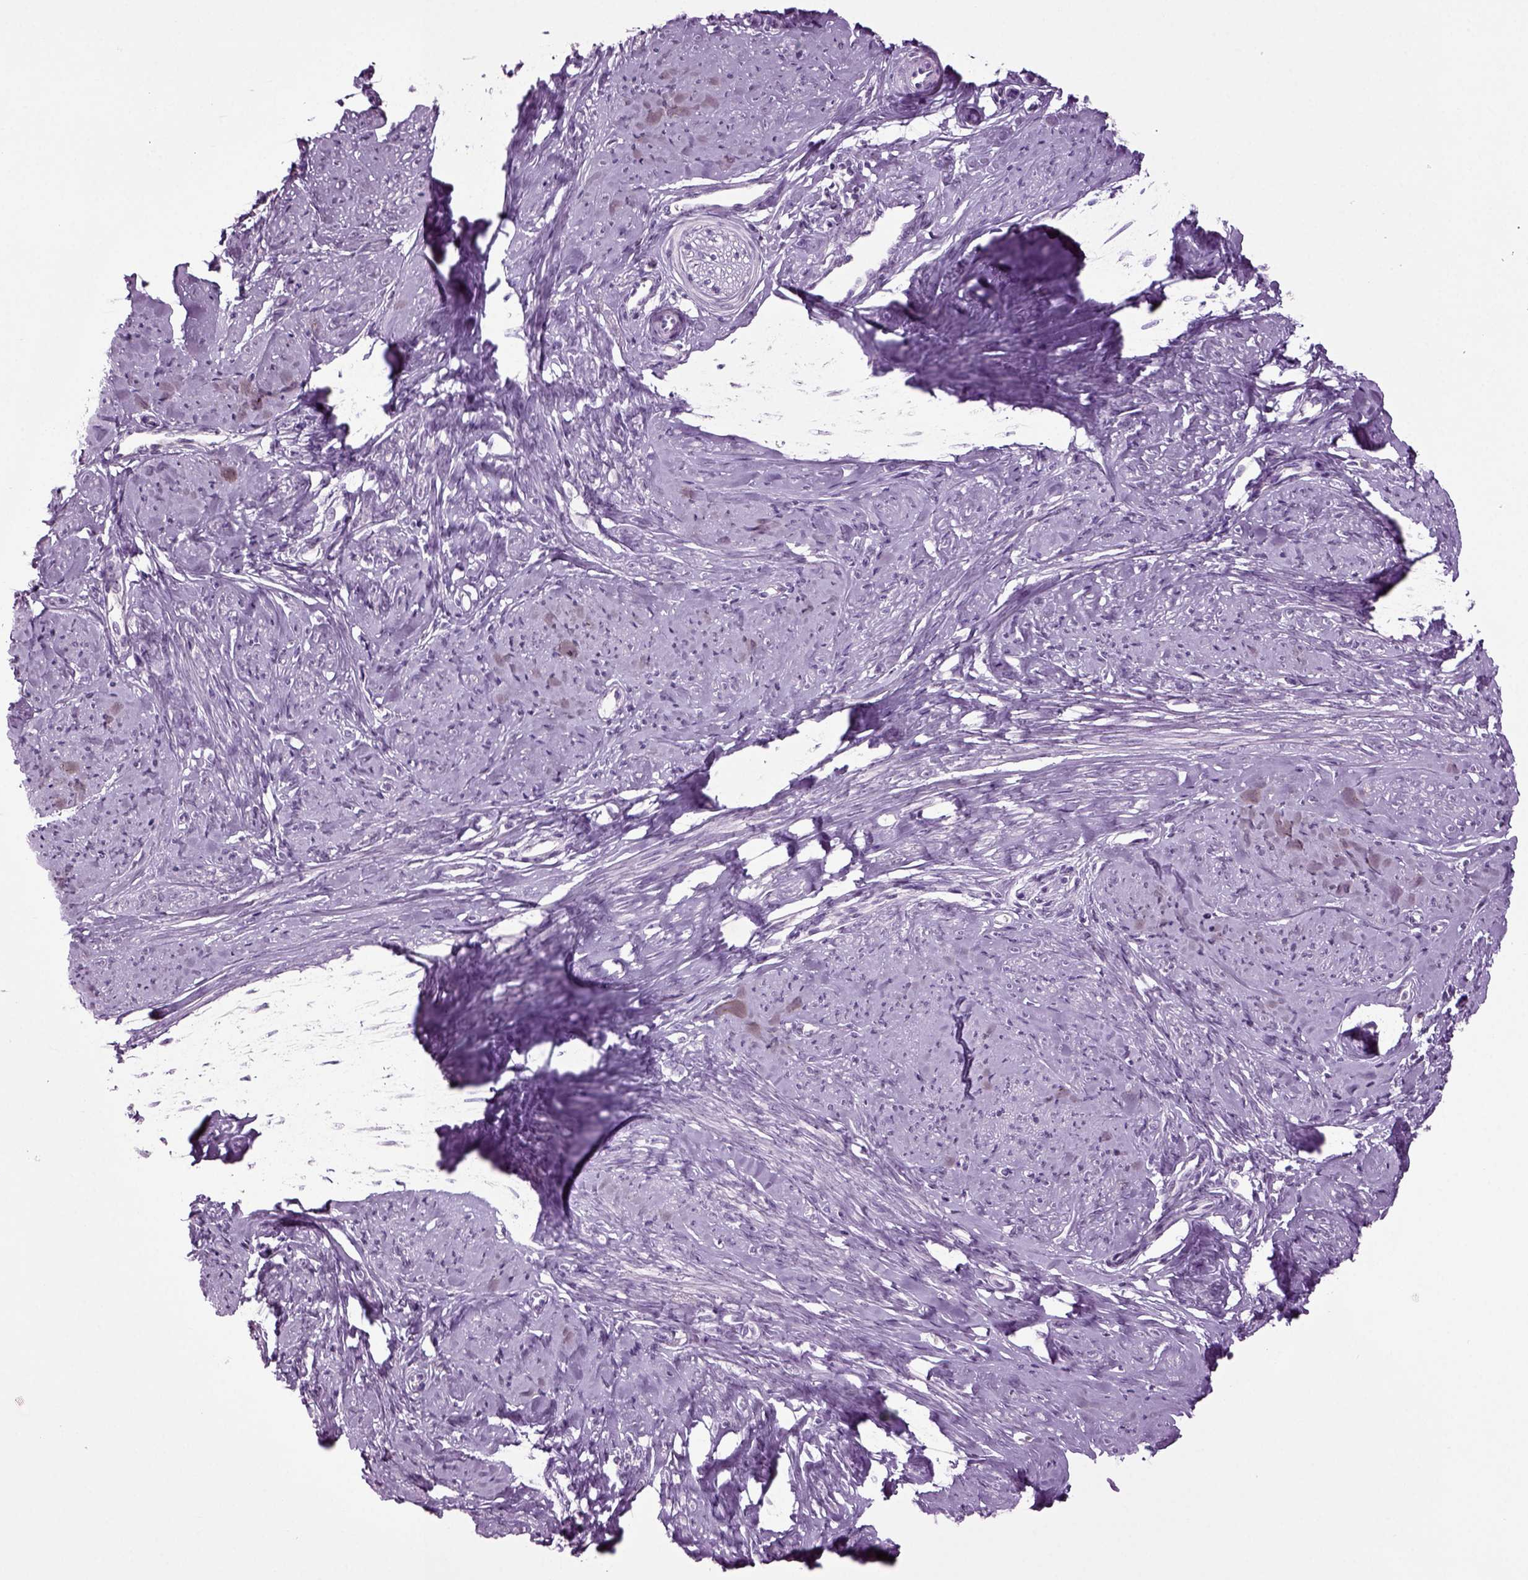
{"staining": {"intensity": "negative", "quantity": "none", "location": "none"}, "tissue": "smooth muscle", "cell_type": "Smooth muscle cells", "image_type": "normal", "snomed": [{"axis": "morphology", "description": "Normal tissue, NOS"}, {"axis": "topography", "description": "Smooth muscle"}], "caption": "There is no significant staining in smooth muscle cells of smooth muscle. Brightfield microscopy of immunohistochemistry stained with DAB (brown) and hematoxylin (blue), captured at high magnification.", "gene": "SLC17A6", "patient": {"sex": "female", "age": 48}}